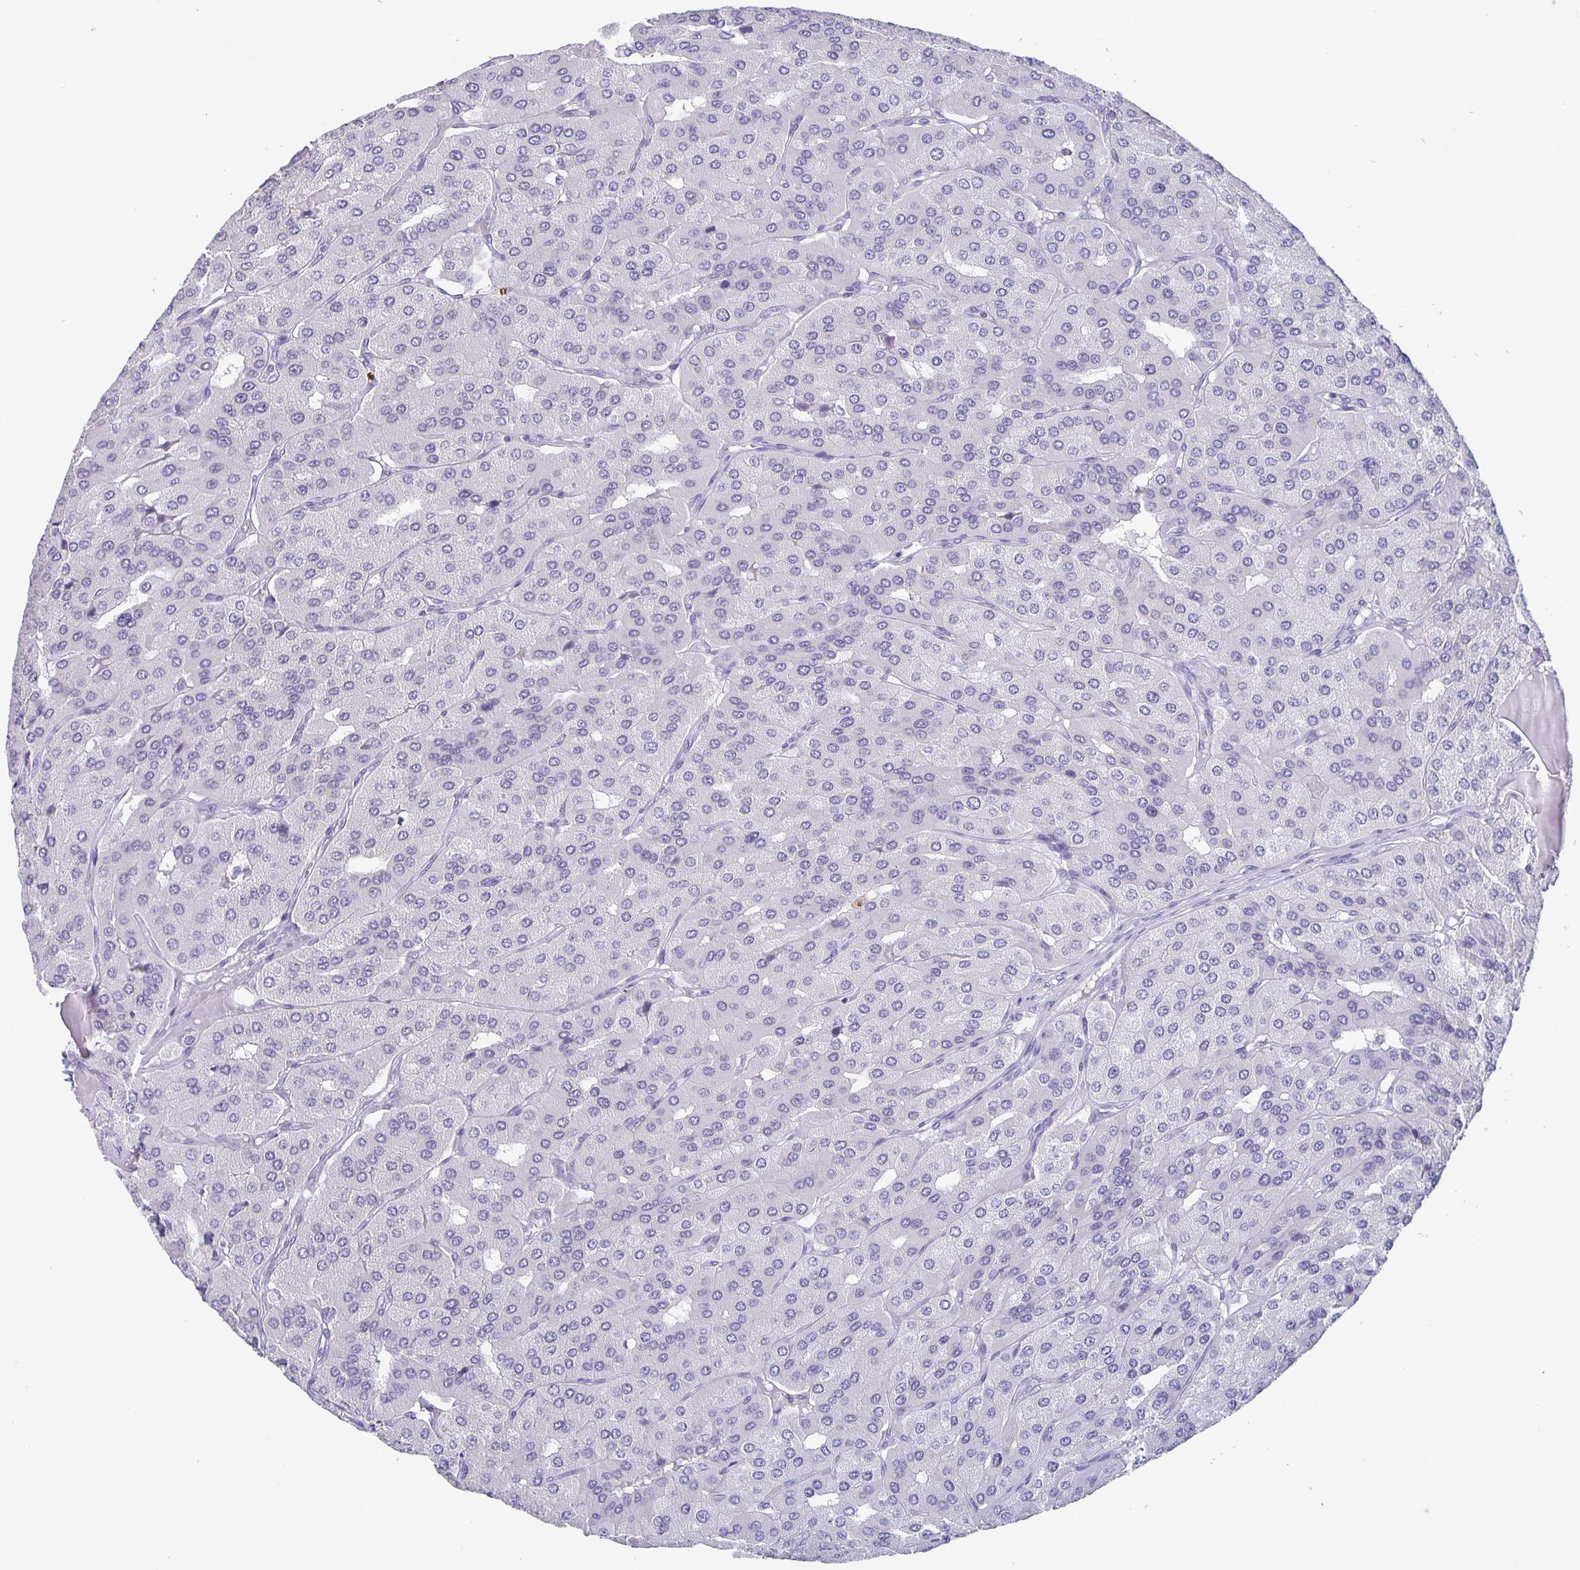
{"staining": {"intensity": "negative", "quantity": "none", "location": "none"}, "tissue": "parathyroid gland", "cell_type": "Glandular cells", "image_type": "normal", "snomed": [{"axis": "morphology", "description": "Normal tissue, NOS"}, {"axis": "morphology", "description": "Adenoma, NOS"}, {"axis": "topography", "description": "Parathyroid gland"}], "caption": "Glandular cells show no significant expression in benign parathyroid gland.", "gene": "SATB2", "patient": {"sex": "female", "age": 86}}